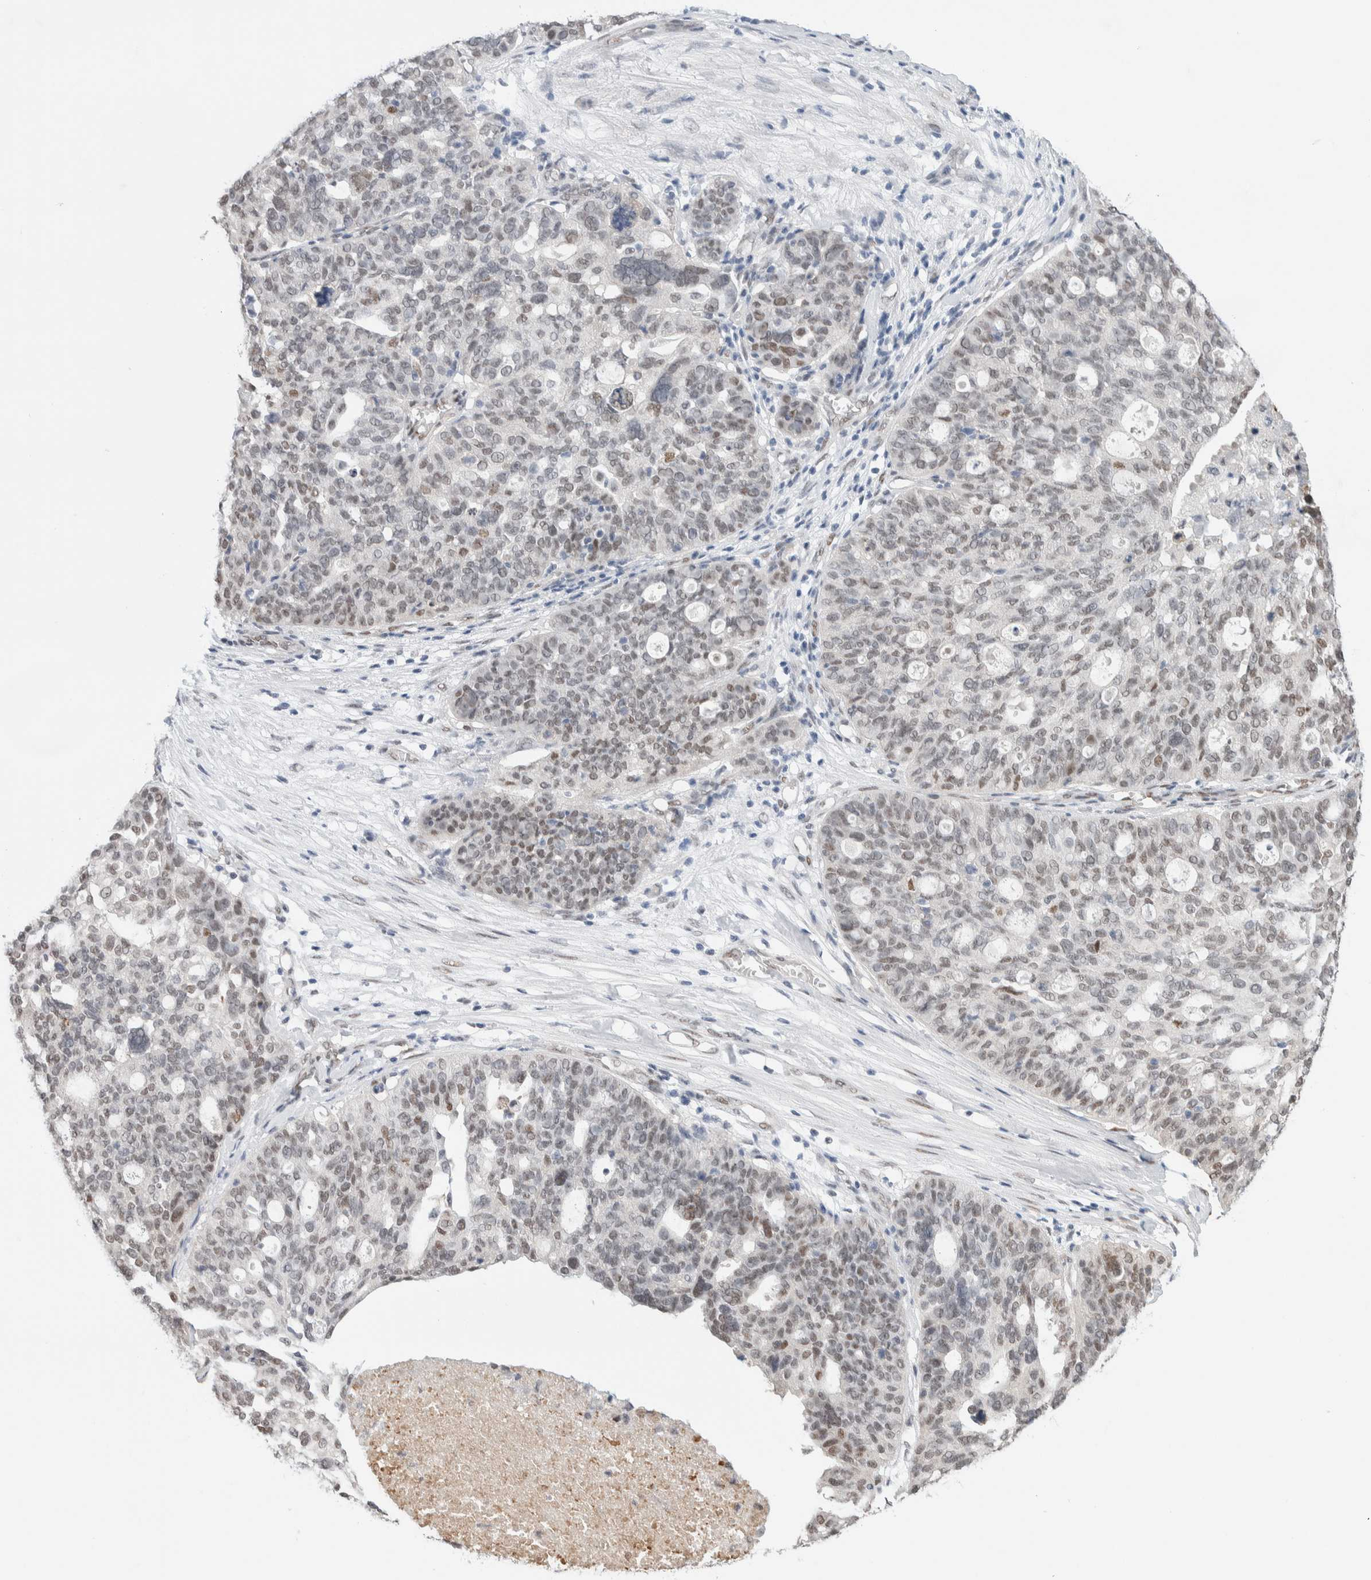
{"staining": {"intensity": "weak", "quantity": "25%-75%", "location": "nuclear"}, "tissue": "ovarian cancer", "cell_type": "Tumor cells", "image_type": "cancer", "snomed": [{"axis": "morphology", "description": "Cystadenocarcinoma, serous, NOS"}, {"axis": "topography", "description": "Ovary"}], "caption": "A brown stain labels weak nuclear staining of a protein in ovarian cancer (serous cystadenocarcinoma) tumor cells.", "gene": "PRMT1", "patient": {"sex": "female", "age": 59}}